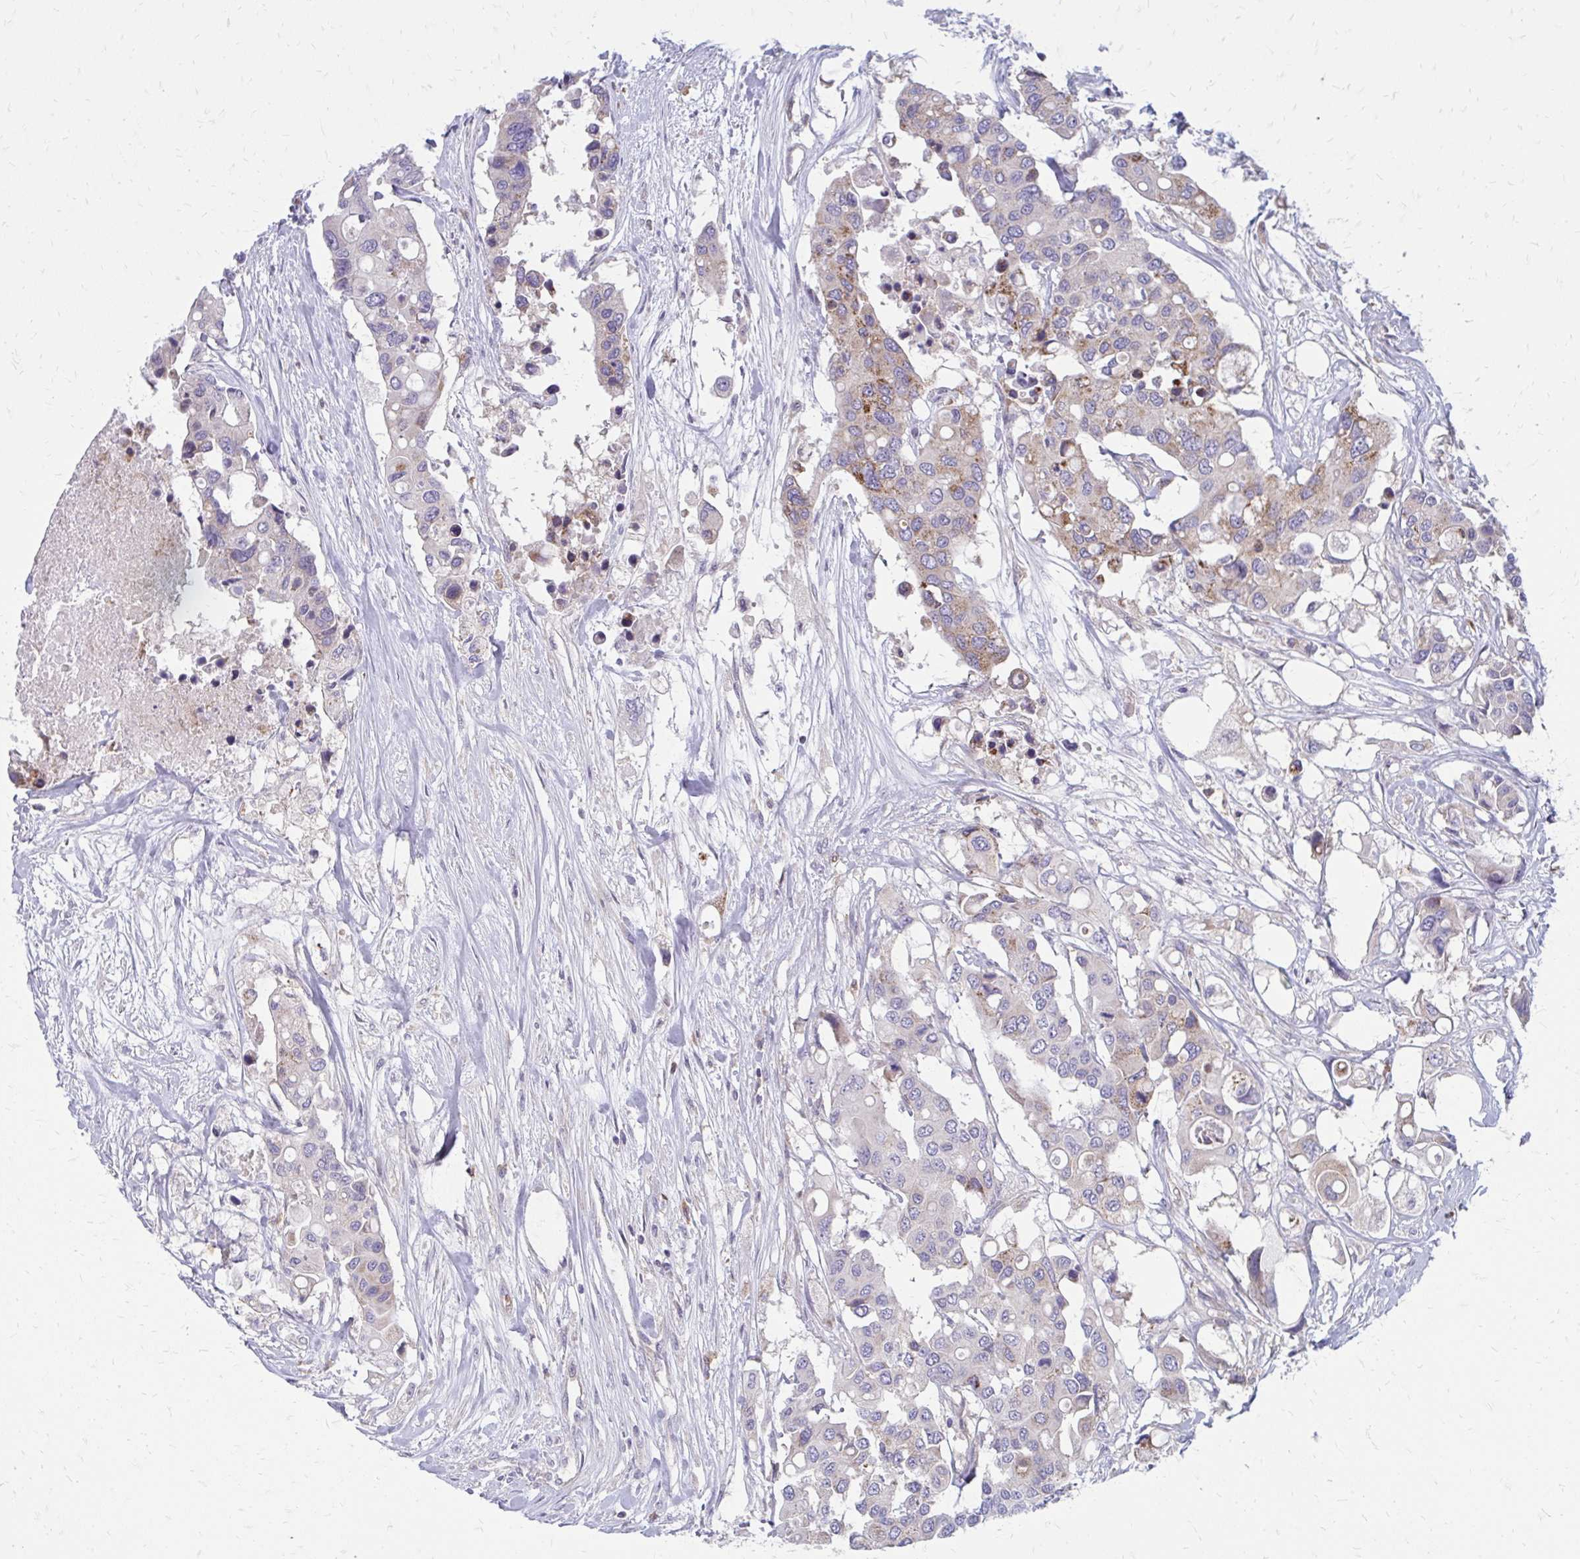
{"staining": {"intensity": "moderate", "quantity": "<25%", "location": "cytoplasmic/membranous"}, "tissue": "colorectal cancer", "cell_type": "Tumor cells", "image_type": "cancer", "snomed": [{"axis": "morphology", "description": "Adenocarcinoma, NOS"}, {"axis": "topography", "description": "Colon"}], "caption": "An IHC image of neoplastic tissue is shown. Protein staining in brown labels moderate cytoplasmic/membranous positivity in colorectal cancer (adenocarcinoma) within tumor cells.", "gene": "ASAP1", "patient": {"sex": "male", "age": 77}}